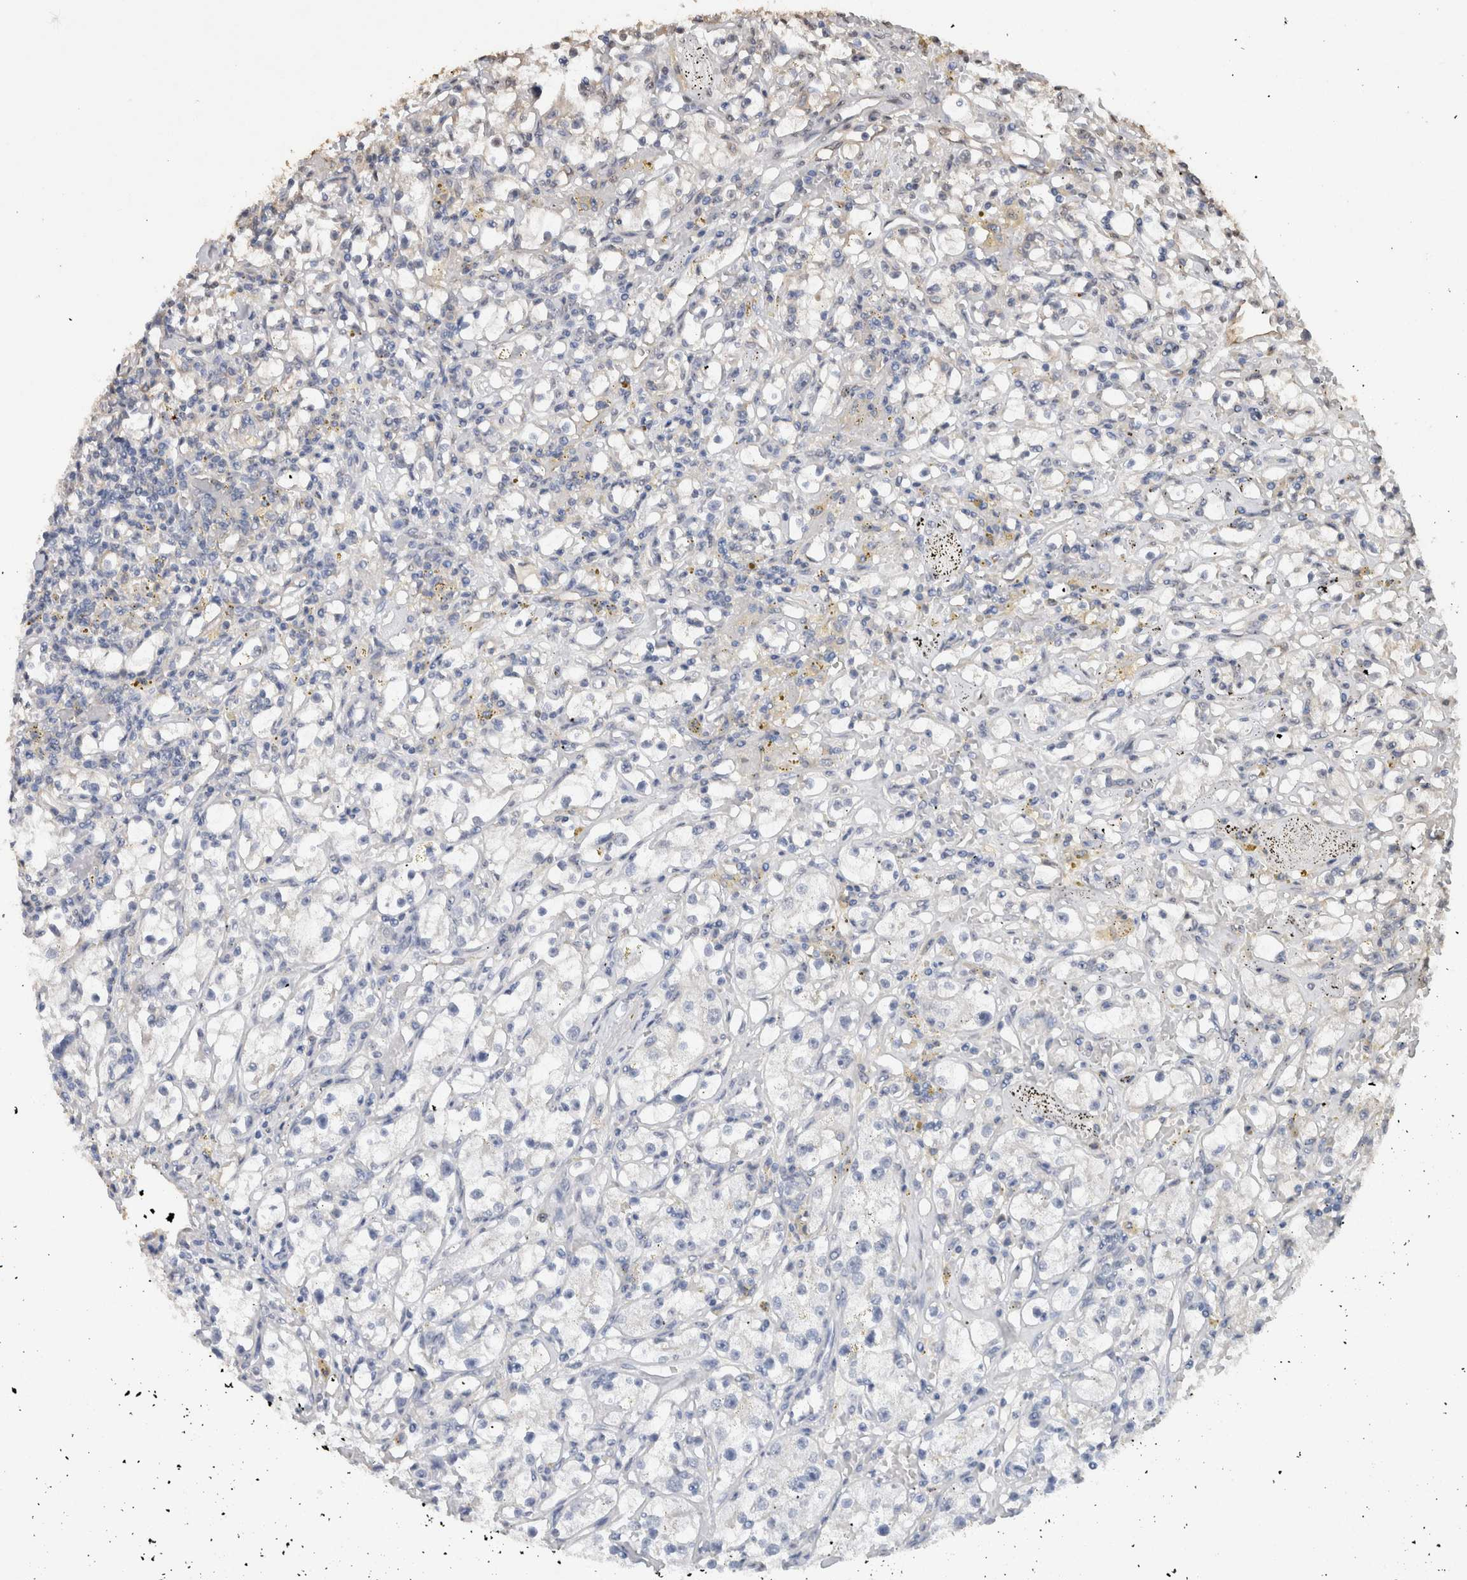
{"staining": {"intensity": "negative", "quantity": "none", "location": "none"}, "tissue": "renal cancer", "cell_type": "Tumor cells", "image_type": "cancer", "snomed": [{"axis": "morphology", "description": "Adenocarcinoma, NOS"}, {"axis": "topography", "description": "Kidney"}], "caption": "This is an immunohistochemistry (IHC) histopathology image of human renal cancer (adenocarcinoma). There is no expression in tumor cells.", "gene": "S100A10", "patient": {"sex": "male", "age": 56}}